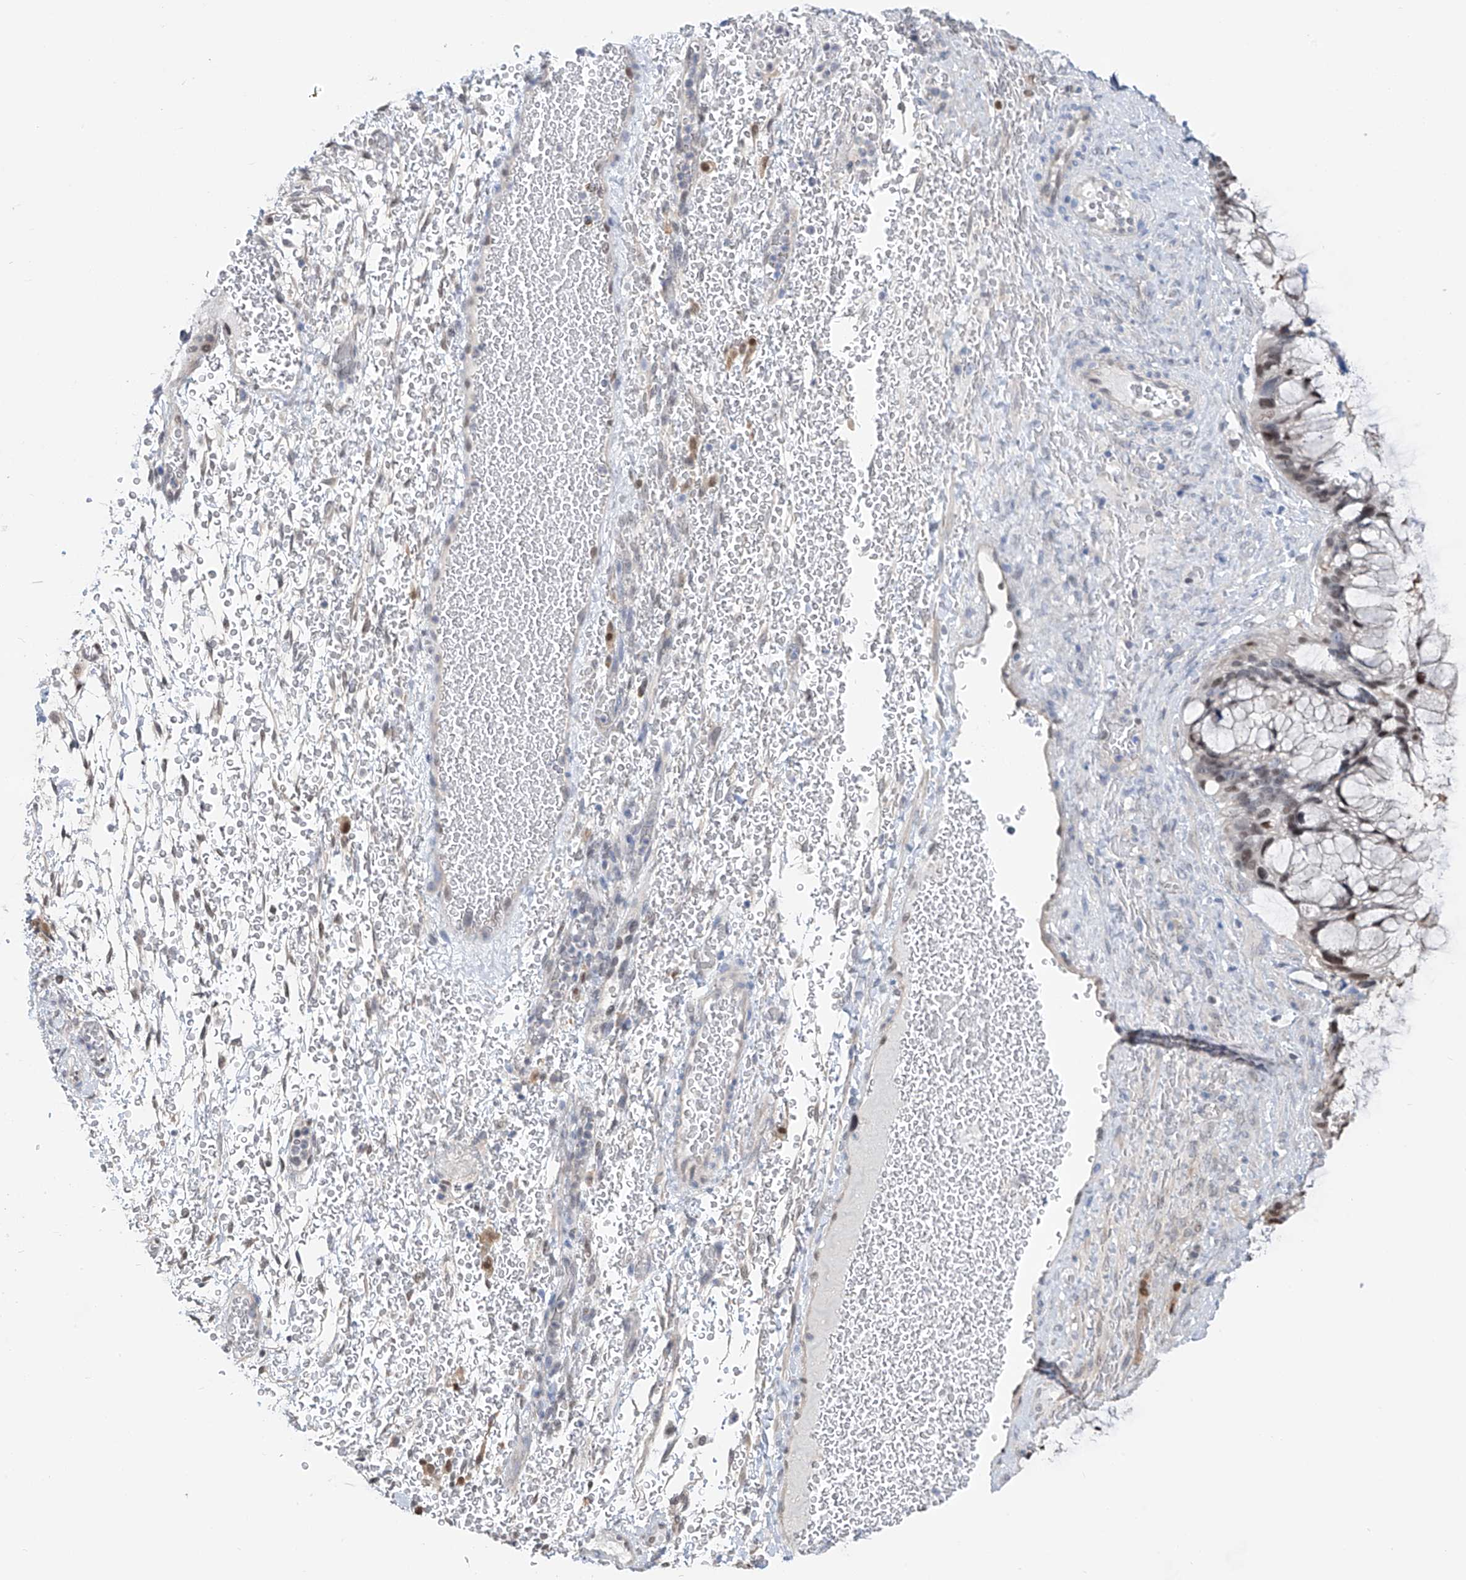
{"staining": {"intensity": "weak", "quantity": "<25%", "location": "nuclear"}, "tissue": "ovarian cancer", "cell_type": "Tumor cells", "image_type": "cancer", "snomed": [{"axis": "morphology", "description": "Cystadenocarcinoma, mucinous, NOS"}, {"axis": "topography", "description": "Ovary"}], "caption": "Ovarian cancer (mucinous cystadenocarcinoma) was stained to show a protein in brown. There is no significant expression in tumor cells.", "gene": "PMM1", "patient": {"sex": "female", "age": 37}}